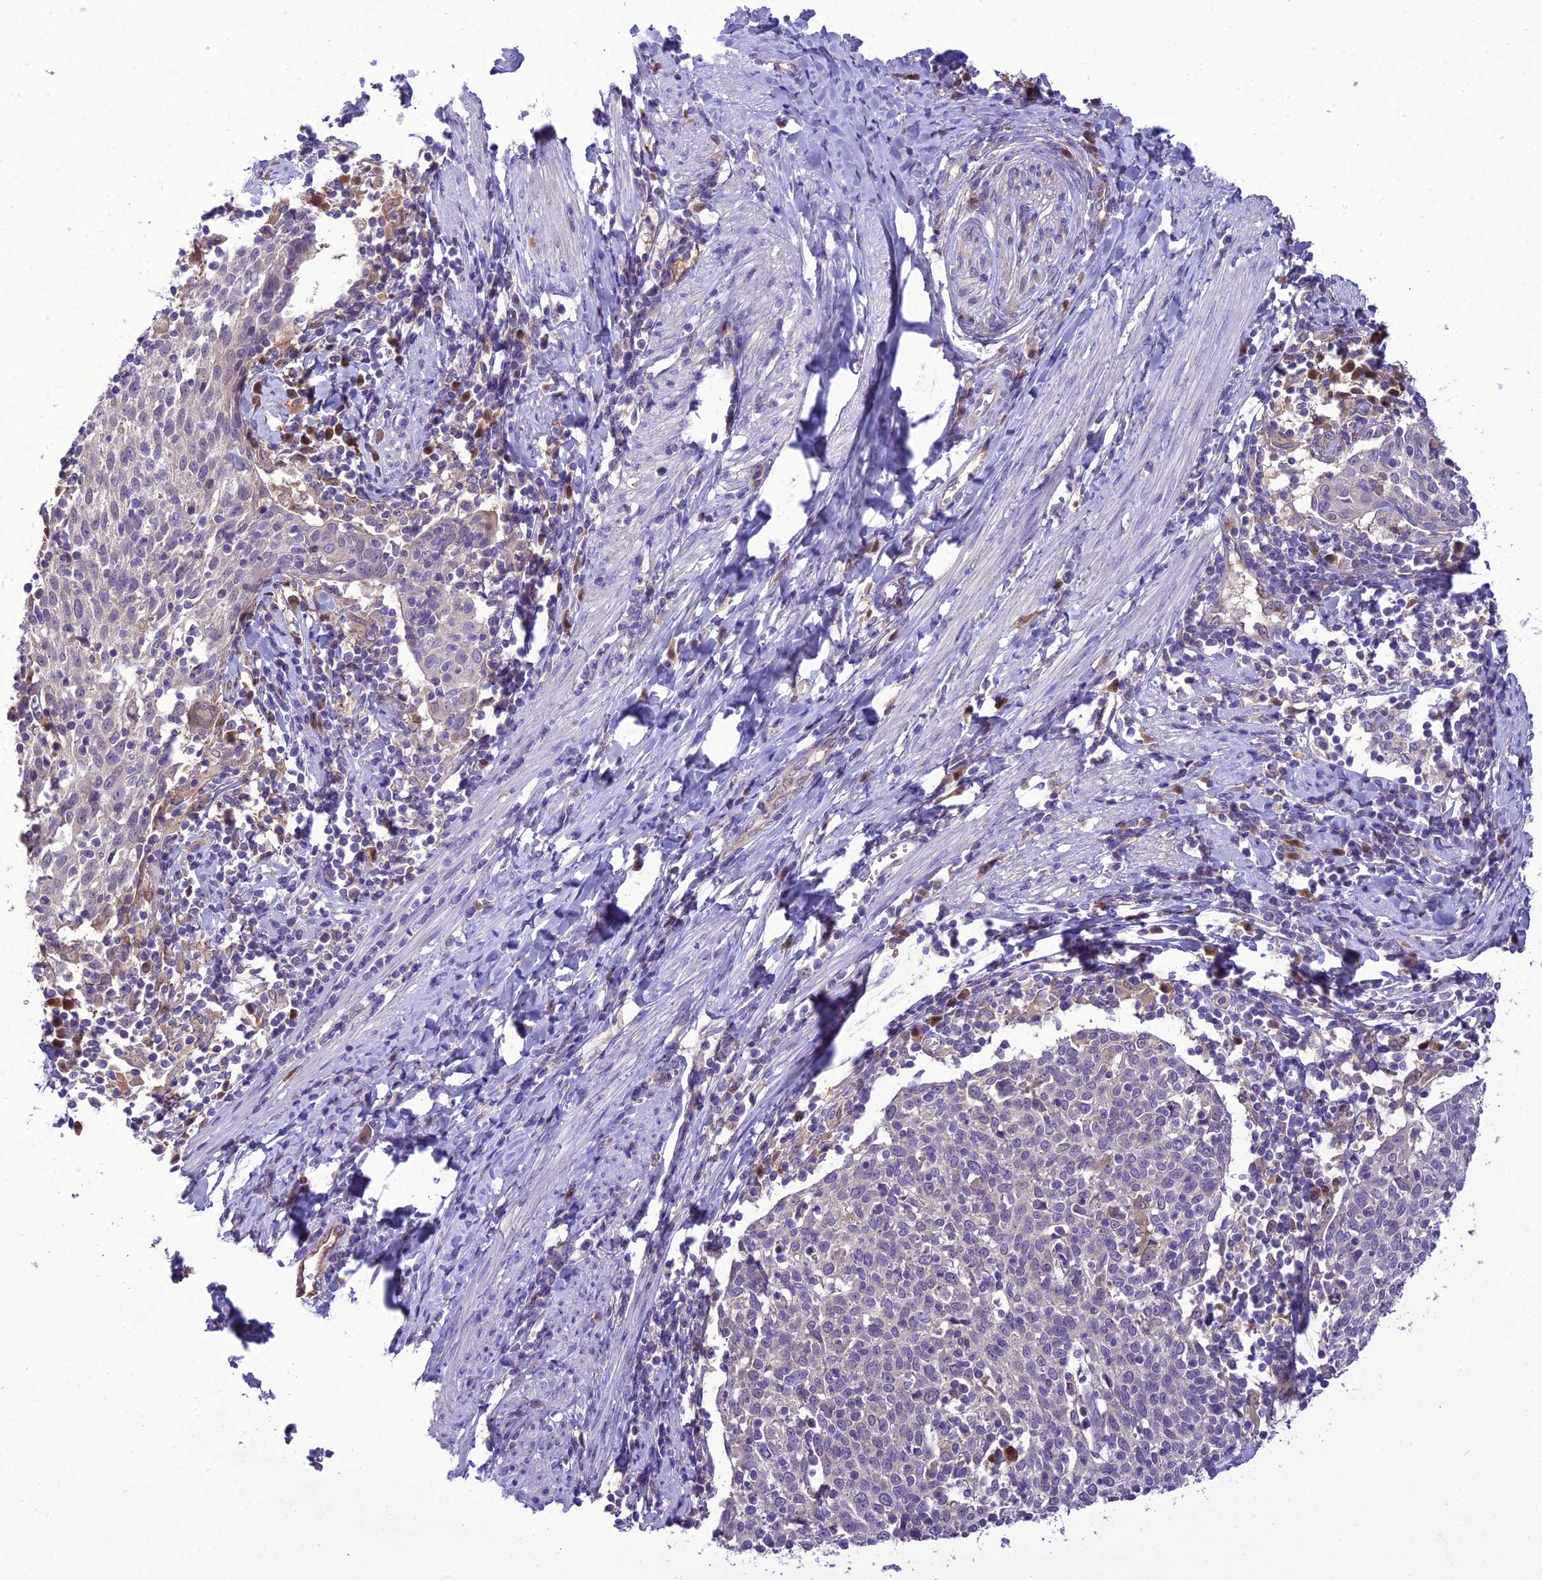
{"staining": {"intensity": "negative", "quantity": "none", "location": "none"}, "tissue": "cervical cancer", "cell_type": "Tumor cells", "image_type": "cancer", "snomed": [{"axis": "morphology", "description": "Squamous cell carcinoma, NOS"}, {"axis": "topography", "description": "Cervix"}], "caption": "The IHC image has no significant staining in tumor cells of cervical squamous cell carcinoma tissue. (DAB IHC, high magnification).", "gene": "BORCS6", "patient": {"sex": "female", "age": 52}}